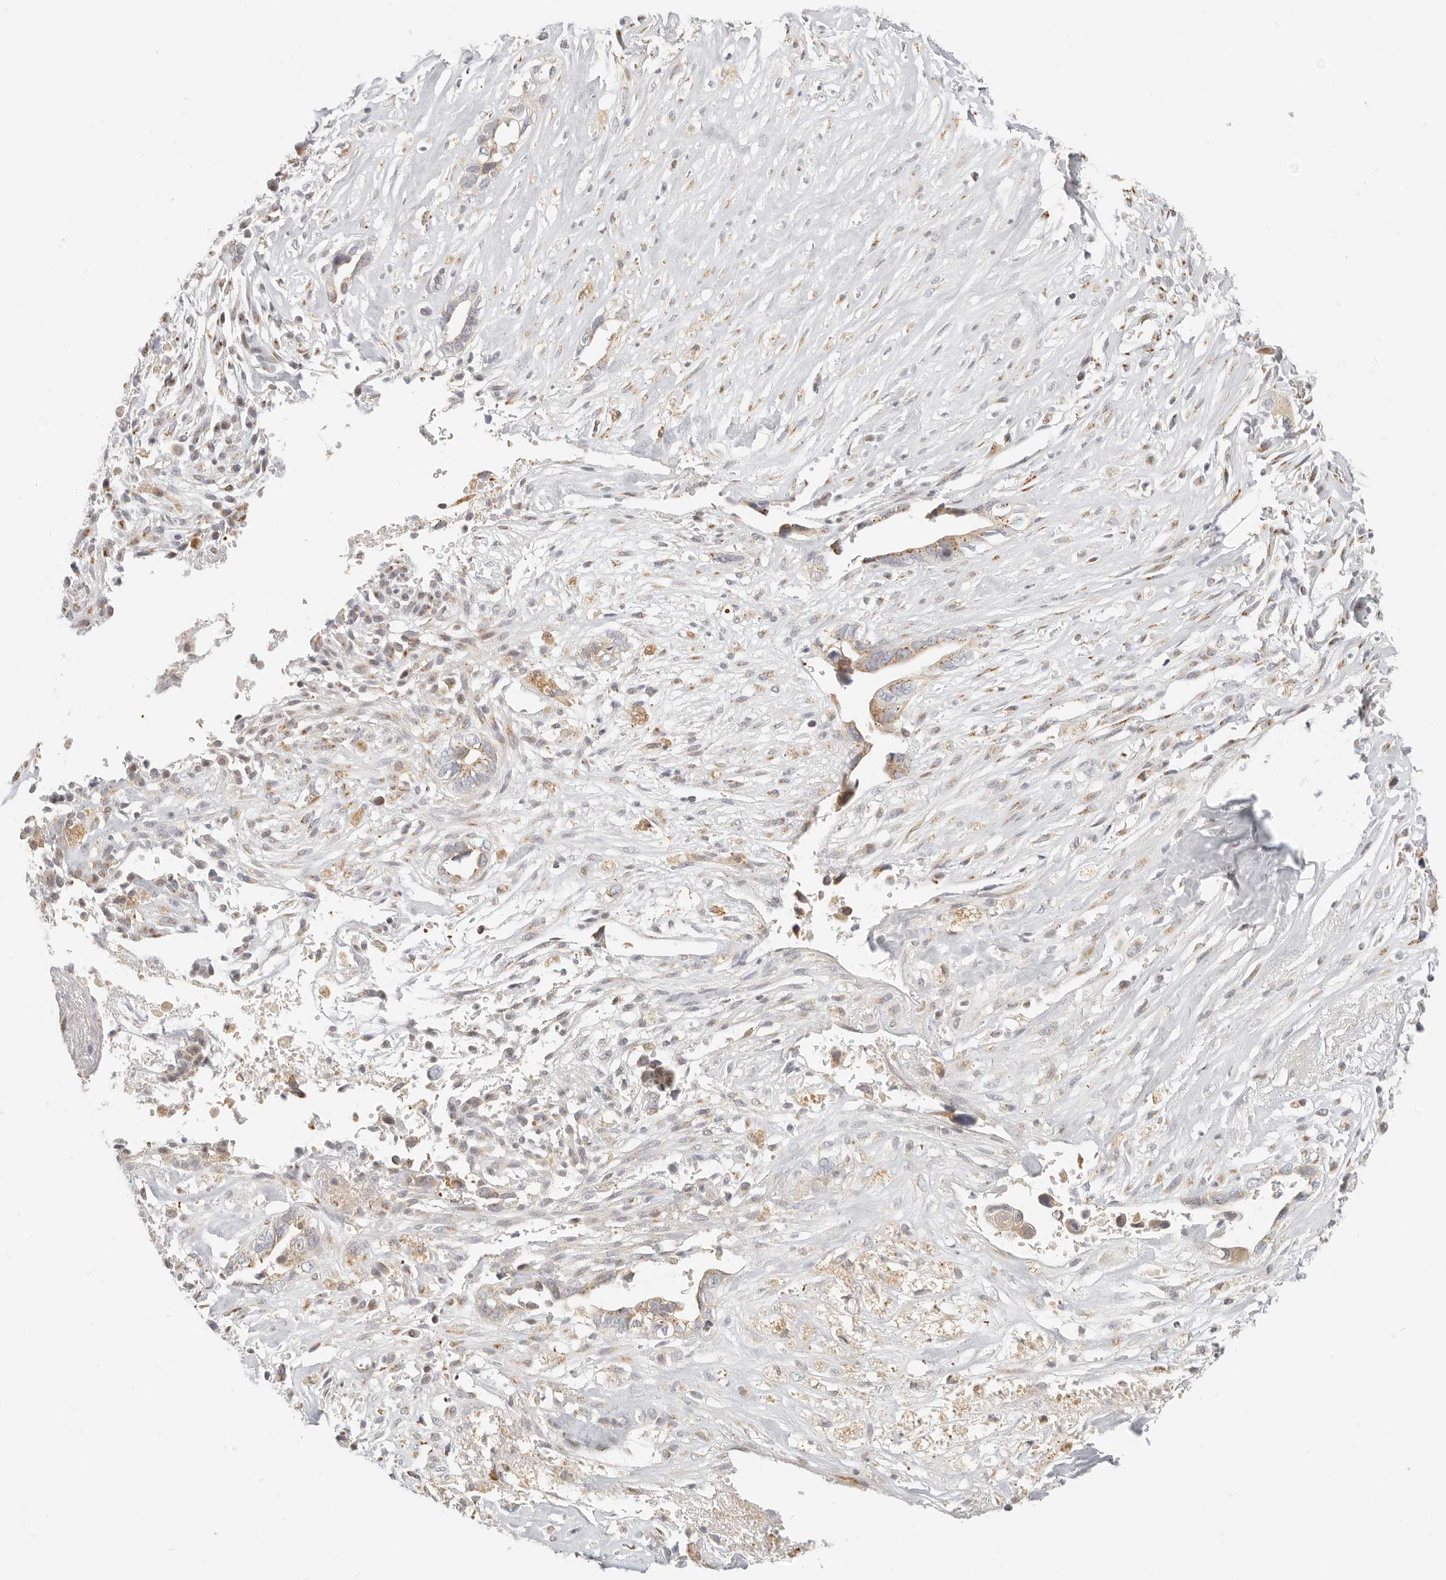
{"staining": {"intensity": "moderate", "quantity": ">75%", "location": "cytoplasmic/membranous"}, "tissue": "liver cancer", "cell_type": "Tumor cells", "image_type": "cancer", "snomed": [{"axis": "morphology", "description": "Cholangiocarcinoma"}, {"axis": "topography", "description": "Liver"}], "caption": "Cholangiocarcinoma (liver) stained for a protein (brown) shows moderate cytoplasmic/membranous positive expression in approximately >75% of tumor cells.", "gene": "FAM20B", "patient": {"sex": "female", "age": 79}}